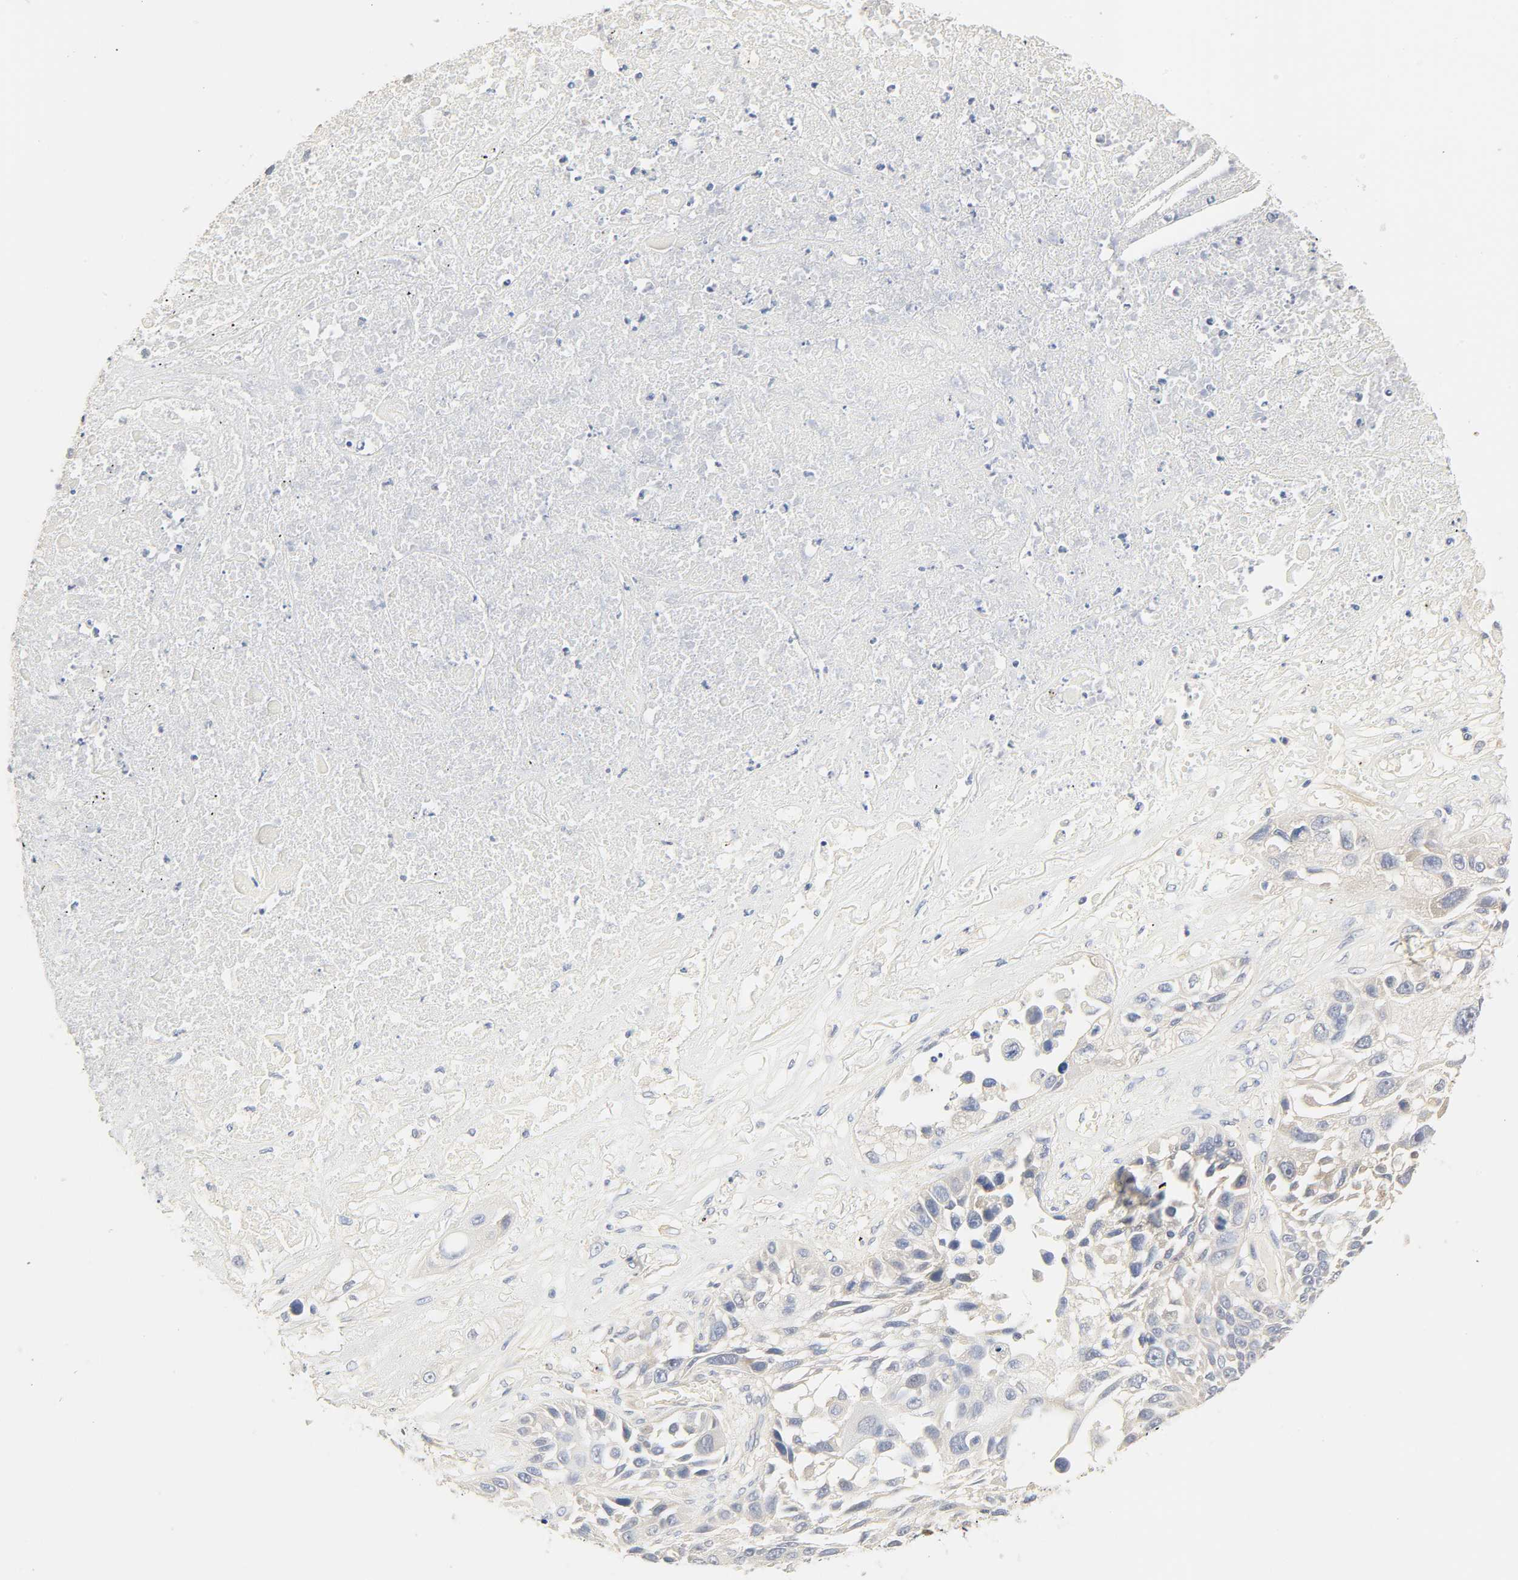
{"staining": {"intensity": "negative", "quantity": "none", "location": "none"}, "tissue": "lung cancer", "cell_type": "Tumor cells", "image_type": "cancer", "snomed": [{"axis": "morphology", "description": "Squamous cell carcinoma, NOS"}, {"axis": "topography", "description": "Lung"}], "caption": "The histopathology image demonstrates no staining of tumor cells in lung cancer (squamous cell carcinoma).", "gene": "BORCS8-MEF2B", "patient": {"sex": "male", "age": 71}}